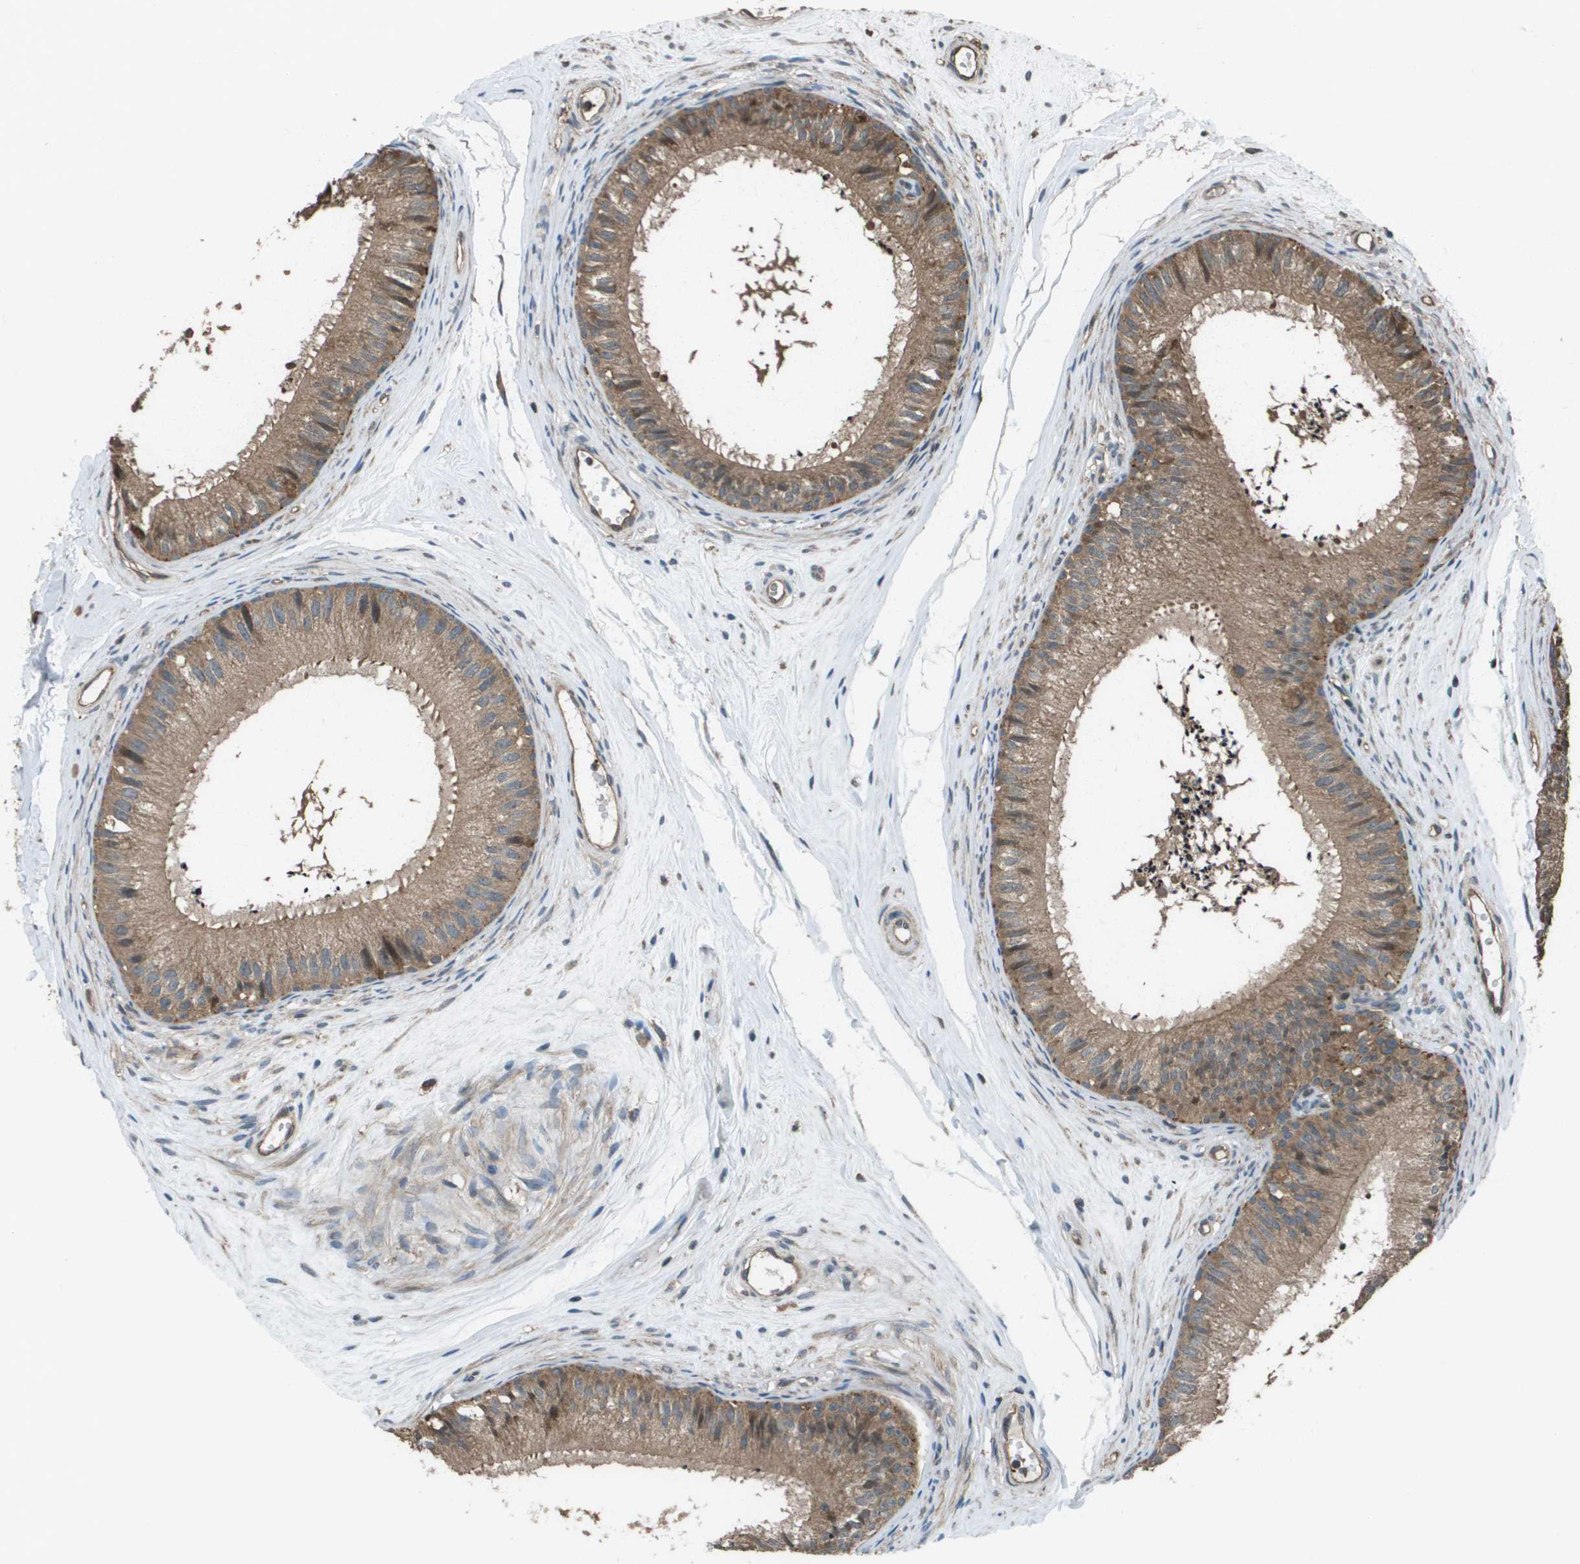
{"staining": {"intensity": "moderate", "quantity": ">75%", "location": "cytoplasmic/membranous"}, "tissue": "epididymis", "cell_type": "Glandular cells", "image_type": "normal", "snomed": [{"axis": "morphology", "description": "Normal tissue, NOS"}, {"axis": "topography", "description": "Epididymis"}], "caption": "Brown immunohistochemical staining in benign human epididymis demonstrates moderate cytoplasmic/membranous expression in approximately >75% of glandular cells.", "gene": "PLPBP", "patient": {"sex": "male", "age": 56}}